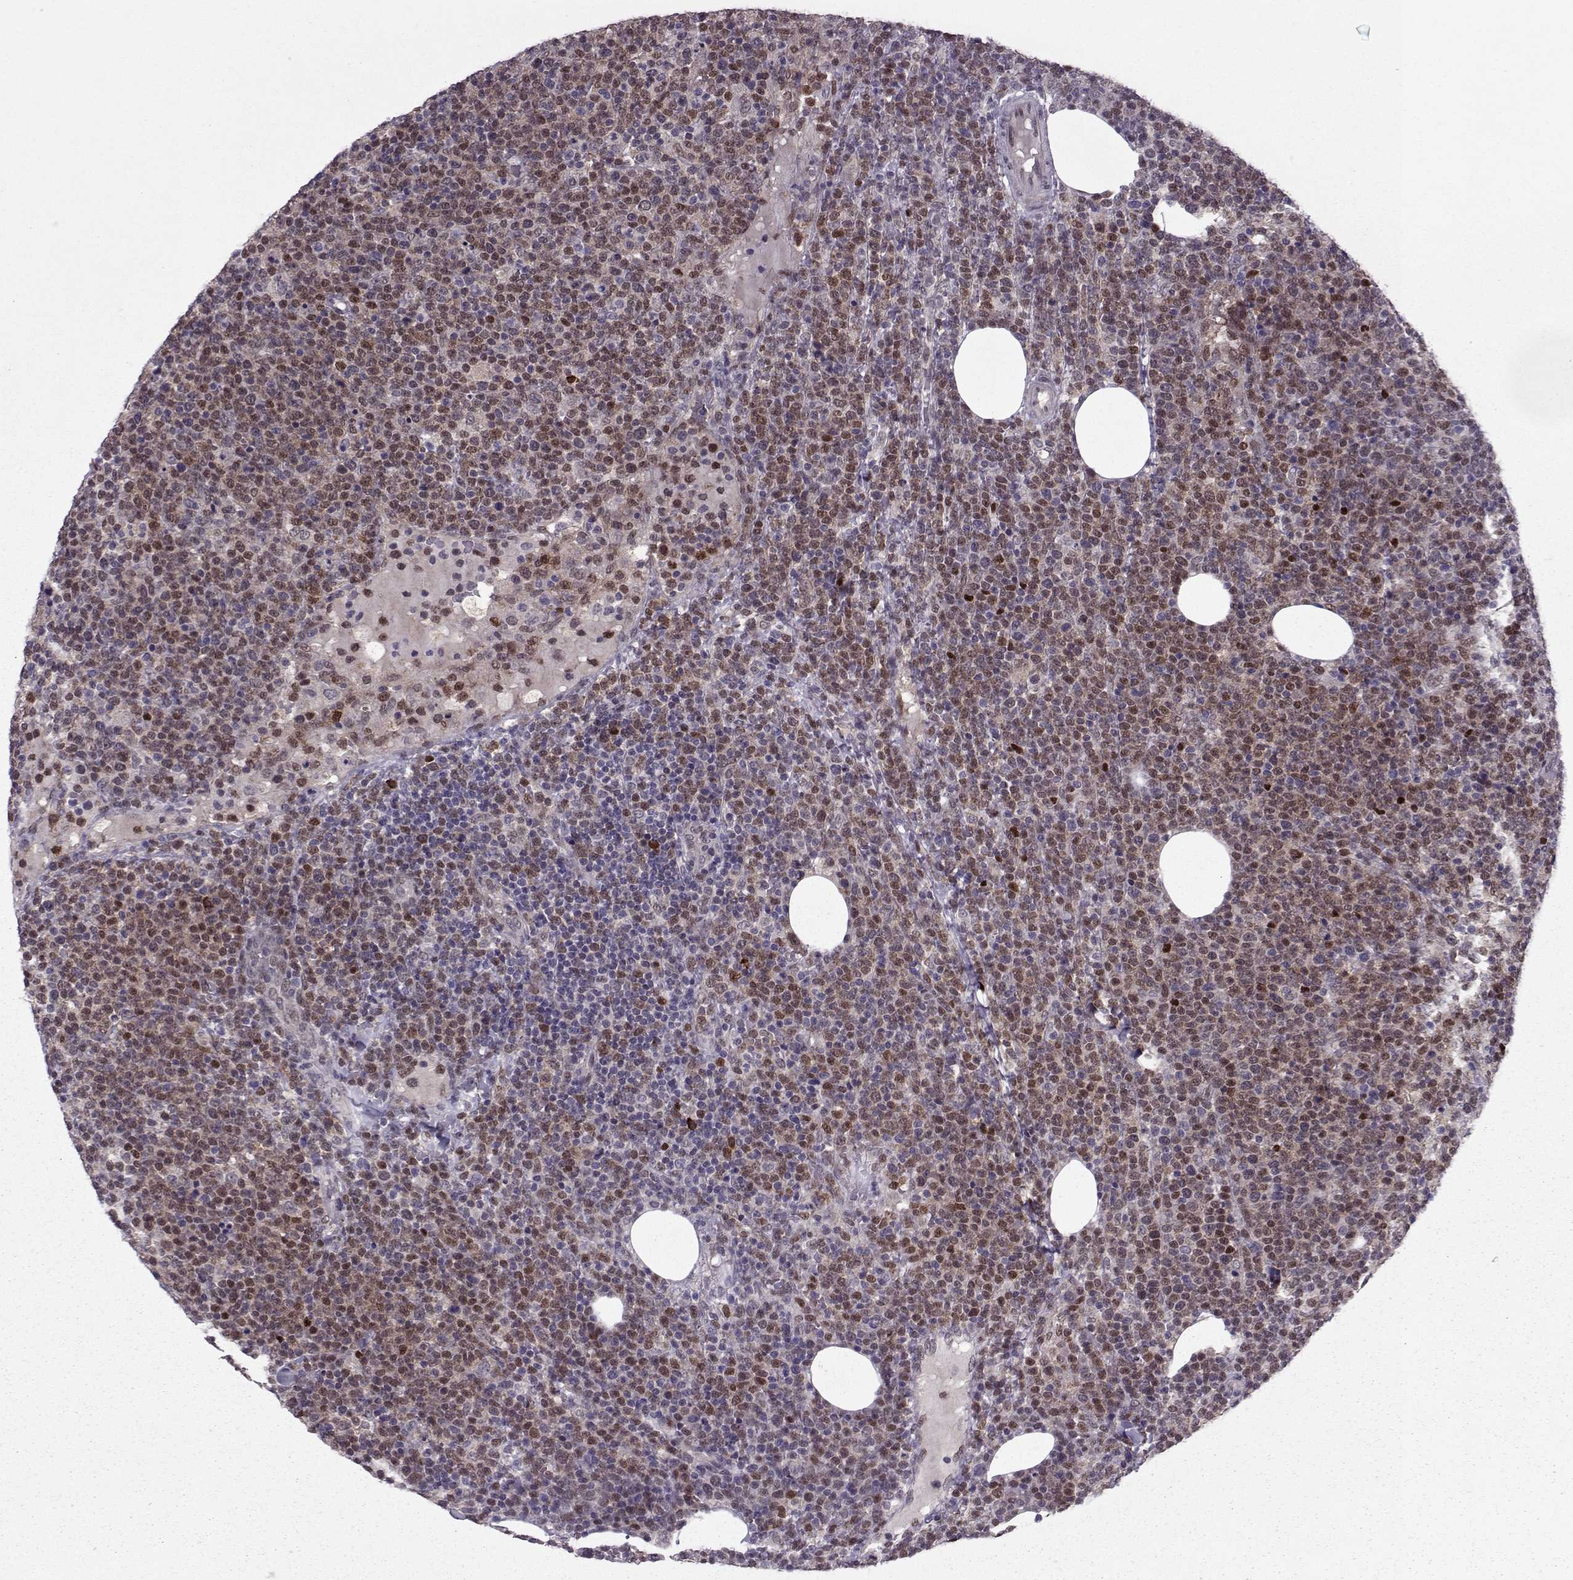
{"staining": {"intensity": "moderate", "quantity": "<25%", "location": "cytoplasmic/membranous"}, "tissue": "lymphoma", "cell_type": "Tumor cells", "image_type": "cancer", "snomed": [{"axis": "morphology", "description": "Malignant lymphoma, non-Hodgkin's type, High grade"}, {"axis": "topography", "description": "Lymph node"}], "caption": "Lymphoma stained with IHC demonstrates moderate cytoplasmic/membranous staining in approximately <25% of tumor cells. The protein is stained brown, and the nuclei are stained in blue (DAB IHC with brightfield microscopy, high magnification).", "gene": "CDK4", "patient": {"sex": "male", "age": 61}}